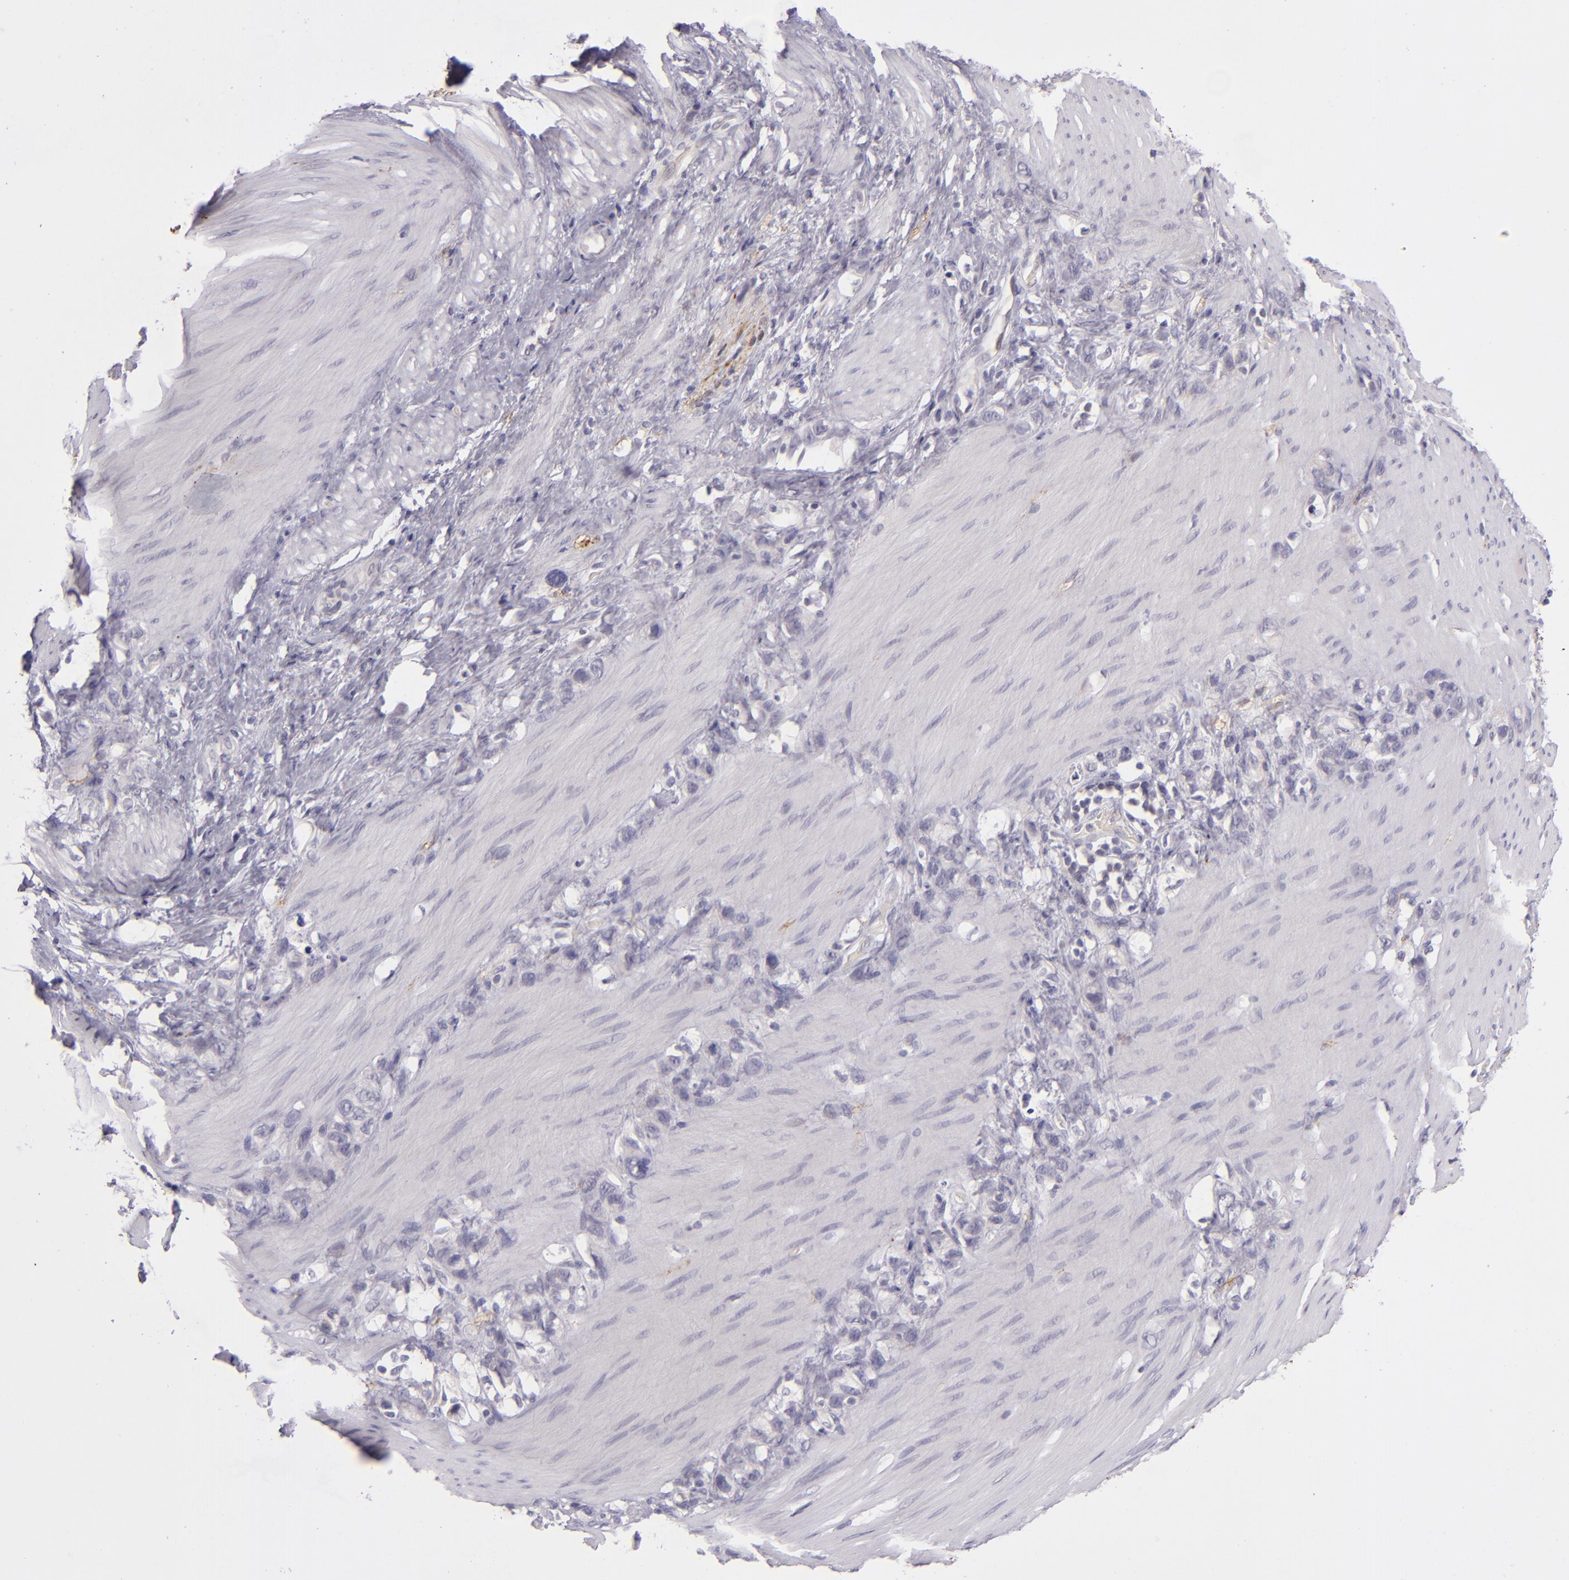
{"staining": {"intensity": "negative", "quantity": "none", "location": "none"}, "tissue": "stomach cancer", "cell_type": "Tumor cells", "image_type": "cancer", "snomed": [{"axis": "morphology", "description": "Normal tissue, NOS"}, {"axis": "morphology", "description": "Adenocarcinoma, NOS"}, {"axis": "morphology", "description": "Adenocarcinoma, High grade"}, {"axis": "topography", "description": "Stomach, upper"}, {"axis": "topography", "description": "Stomach"}], "caption": "The IHC micrograph has no significant positivity in tumor cells of stomach adenocarcinoma (high-grade) tissue.", "gene": "SNCB", "patient": {"sex": "female", "age": 65}}